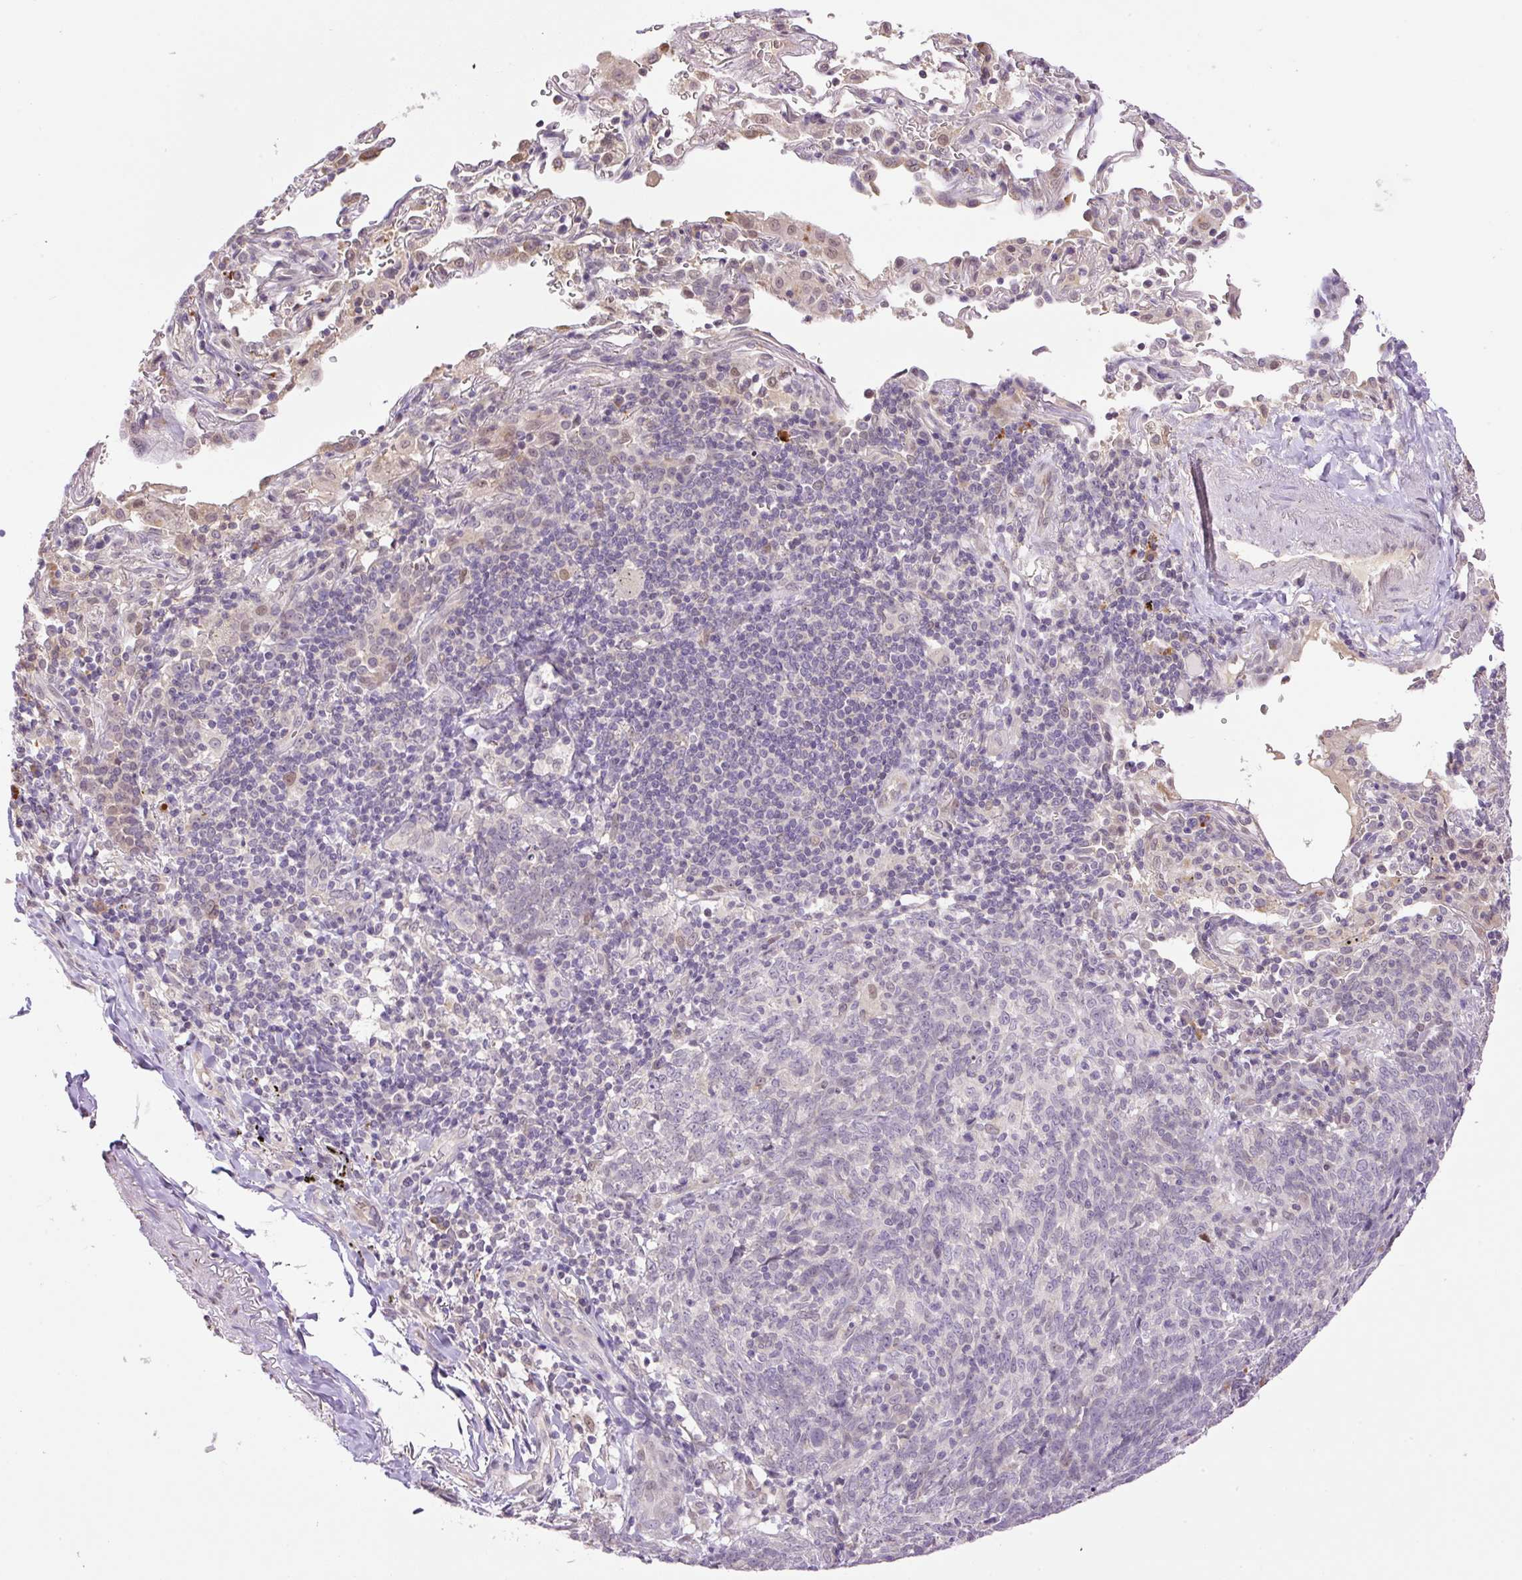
{"staining": {"intensity": "negative", "quantity": "none", "location": "none"}, "tissue": "lung cancer", "cell_type": "Tumor cells", "image_type": "cancer", "snomed": [{"axis": "morphology", "description": "Squamous cell carcinoma, NOS"}, {"axis": "topography", "description": "Lung"}], "caption": "Immunohistochemical staining of squamous cell carcinoma (lung) demonstrates no significant staining in tumor cells. (DAB (3,3'-diaminobenzidine) immunohistochemistry (IHC) with hematoxylin counter stain).", "gene": "HABP4", "patient": {"sex": "female", "age": 72}}